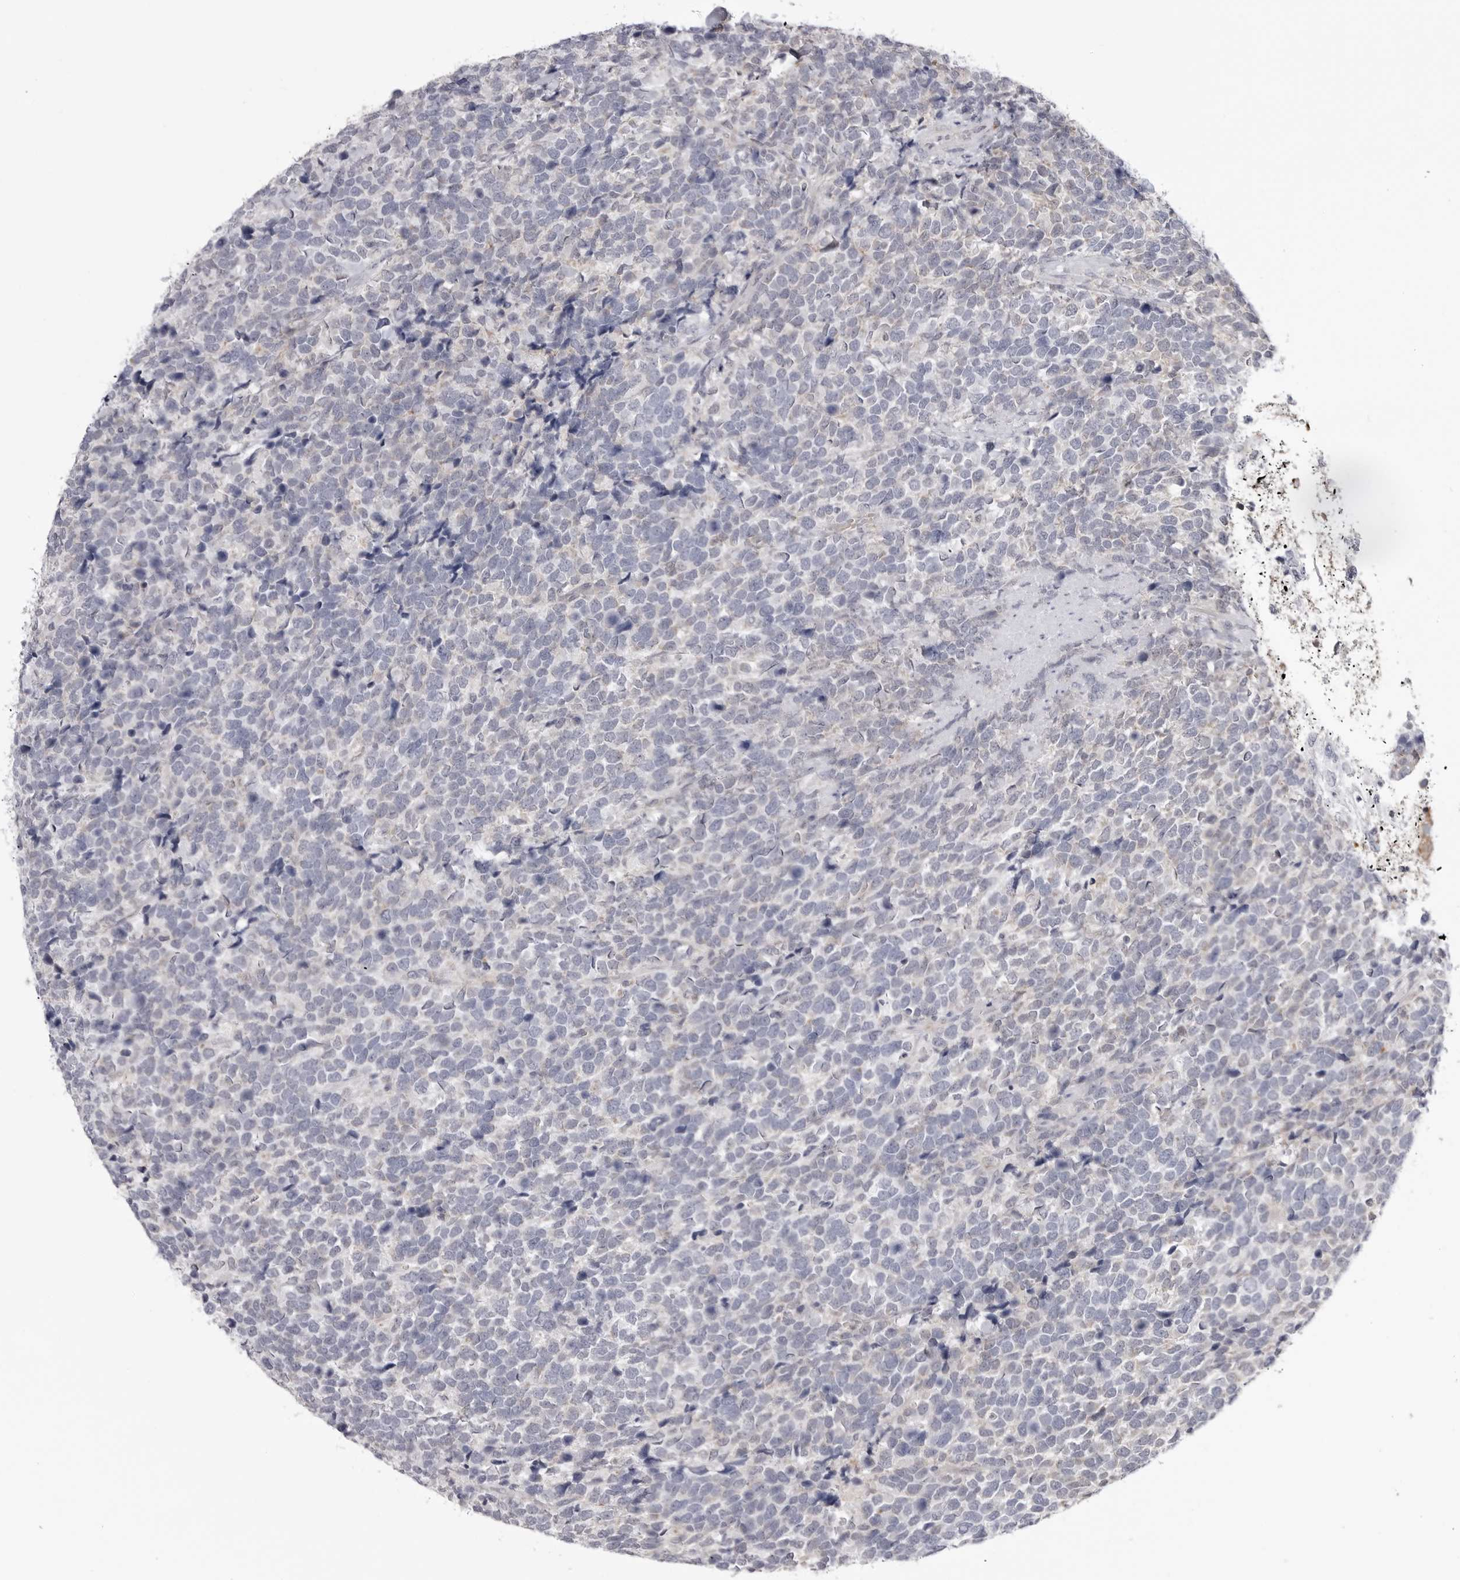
{"staining": {"intensity": "negative", "quantity": "none", "location": "none"}, "tissue": "urothelial cancer", "cell_type": "Tumor cells", "image_type": "cancer", "snomed": [{"axis": "morphology", "description": "Urothelial carcinoma, High grade"}, {"axis": "topography", "description": "Urinary bladder"}], "caption": "The immunohistochemistry (IHC) photomicrograph has no significant positivity in tumor cells of urothelial cancer tissue.", "gene": "FH", "patient": {"sex": "female", "age": 82}}